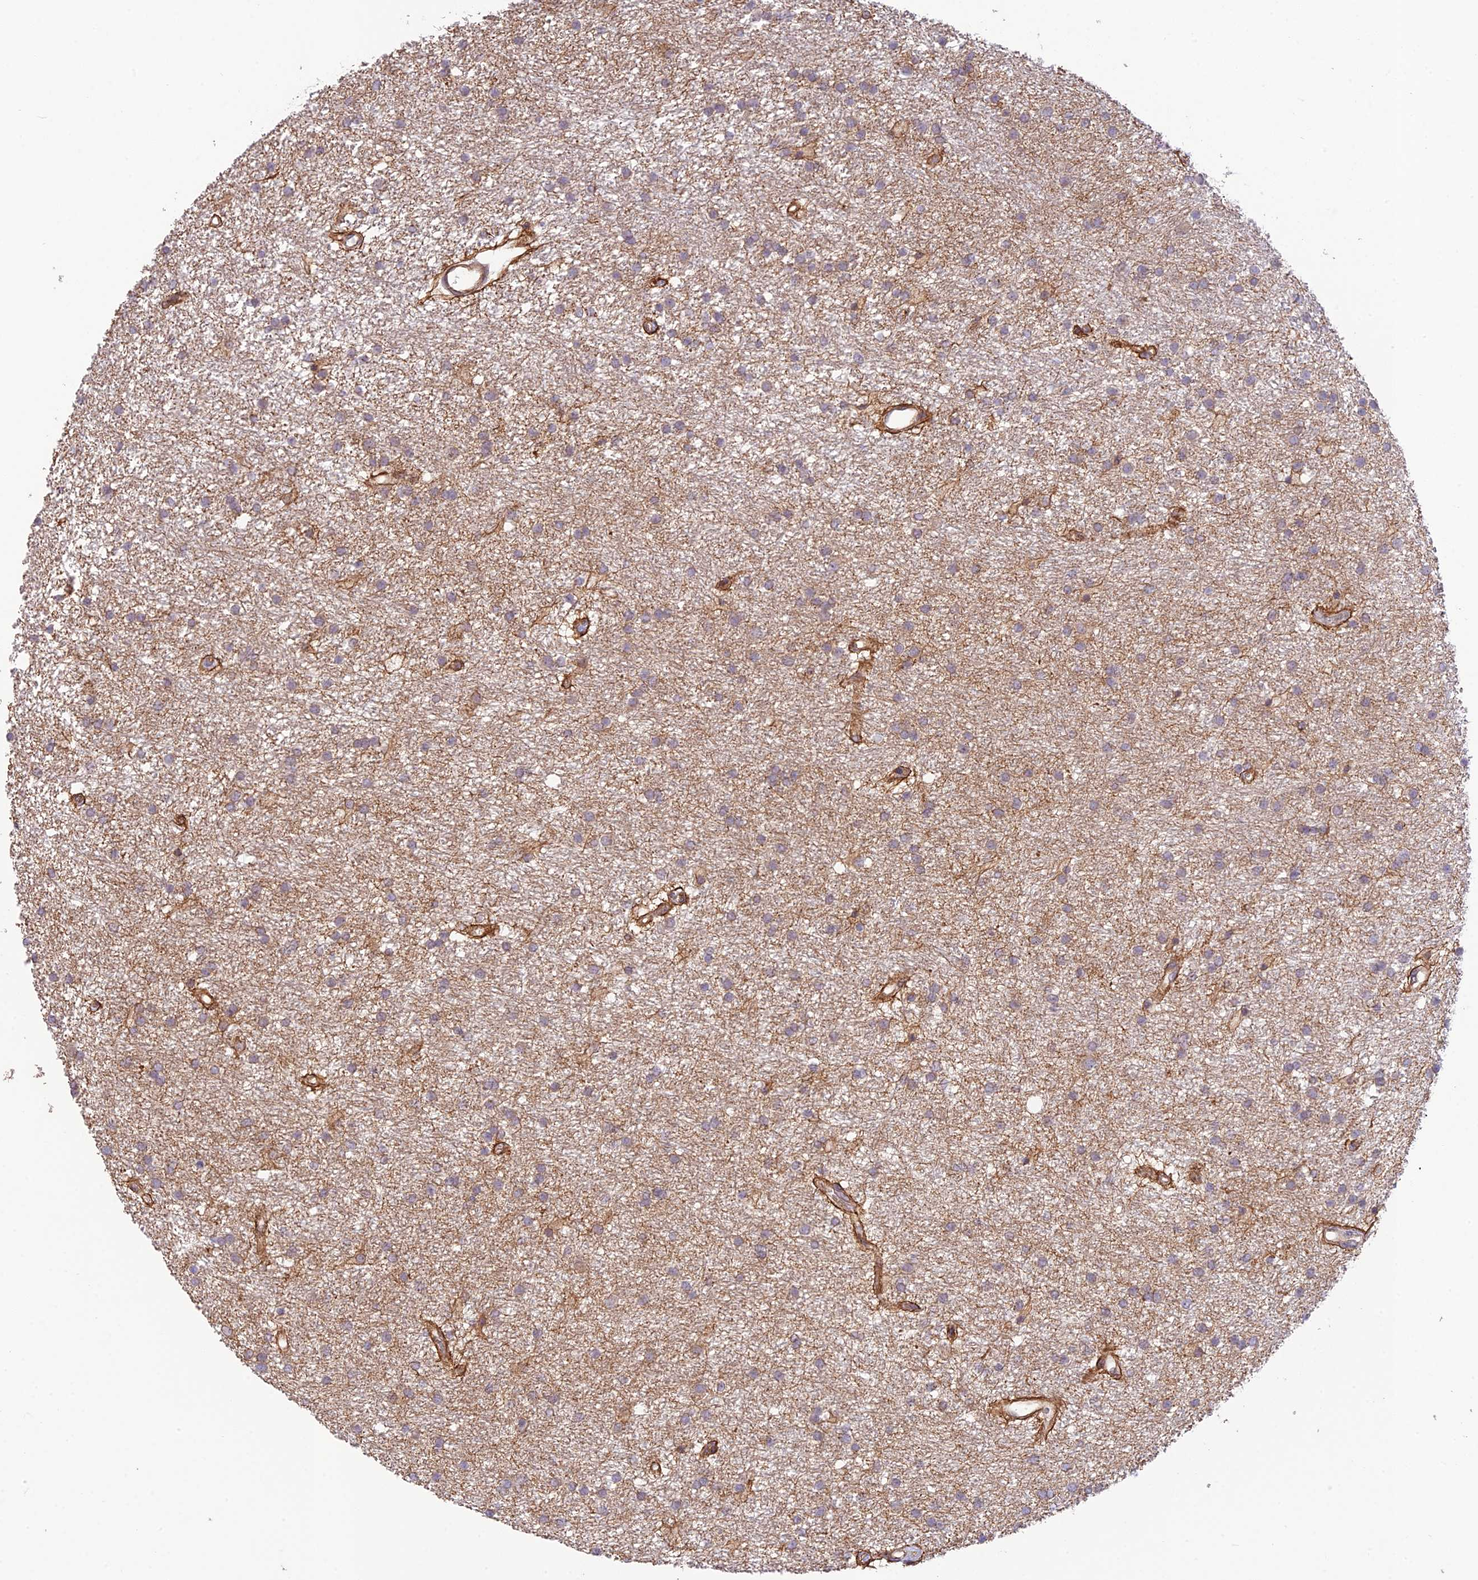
{"staining": {"intensity": "weak", "quantity": "25%-75%", "location": "cytoplasmic/membranous"}, "tissue": "glioma", "cell_type": "Tumor cells", "image_type": "cancer", "snomed": [{"axis": "morphology", "description": "Glioma, malignant, High grade"}, {"axis": "topography", "description": "Brain"}], "caption": "There is low levels of weak cytoplasmic/membranous staining in tumor cells of malignant glioma (high-grade), as demonstrated by immunohistochemical staining (brown color).", "gene": "EXOC3L4", "patient": {"sex": "male", "age": 77}}